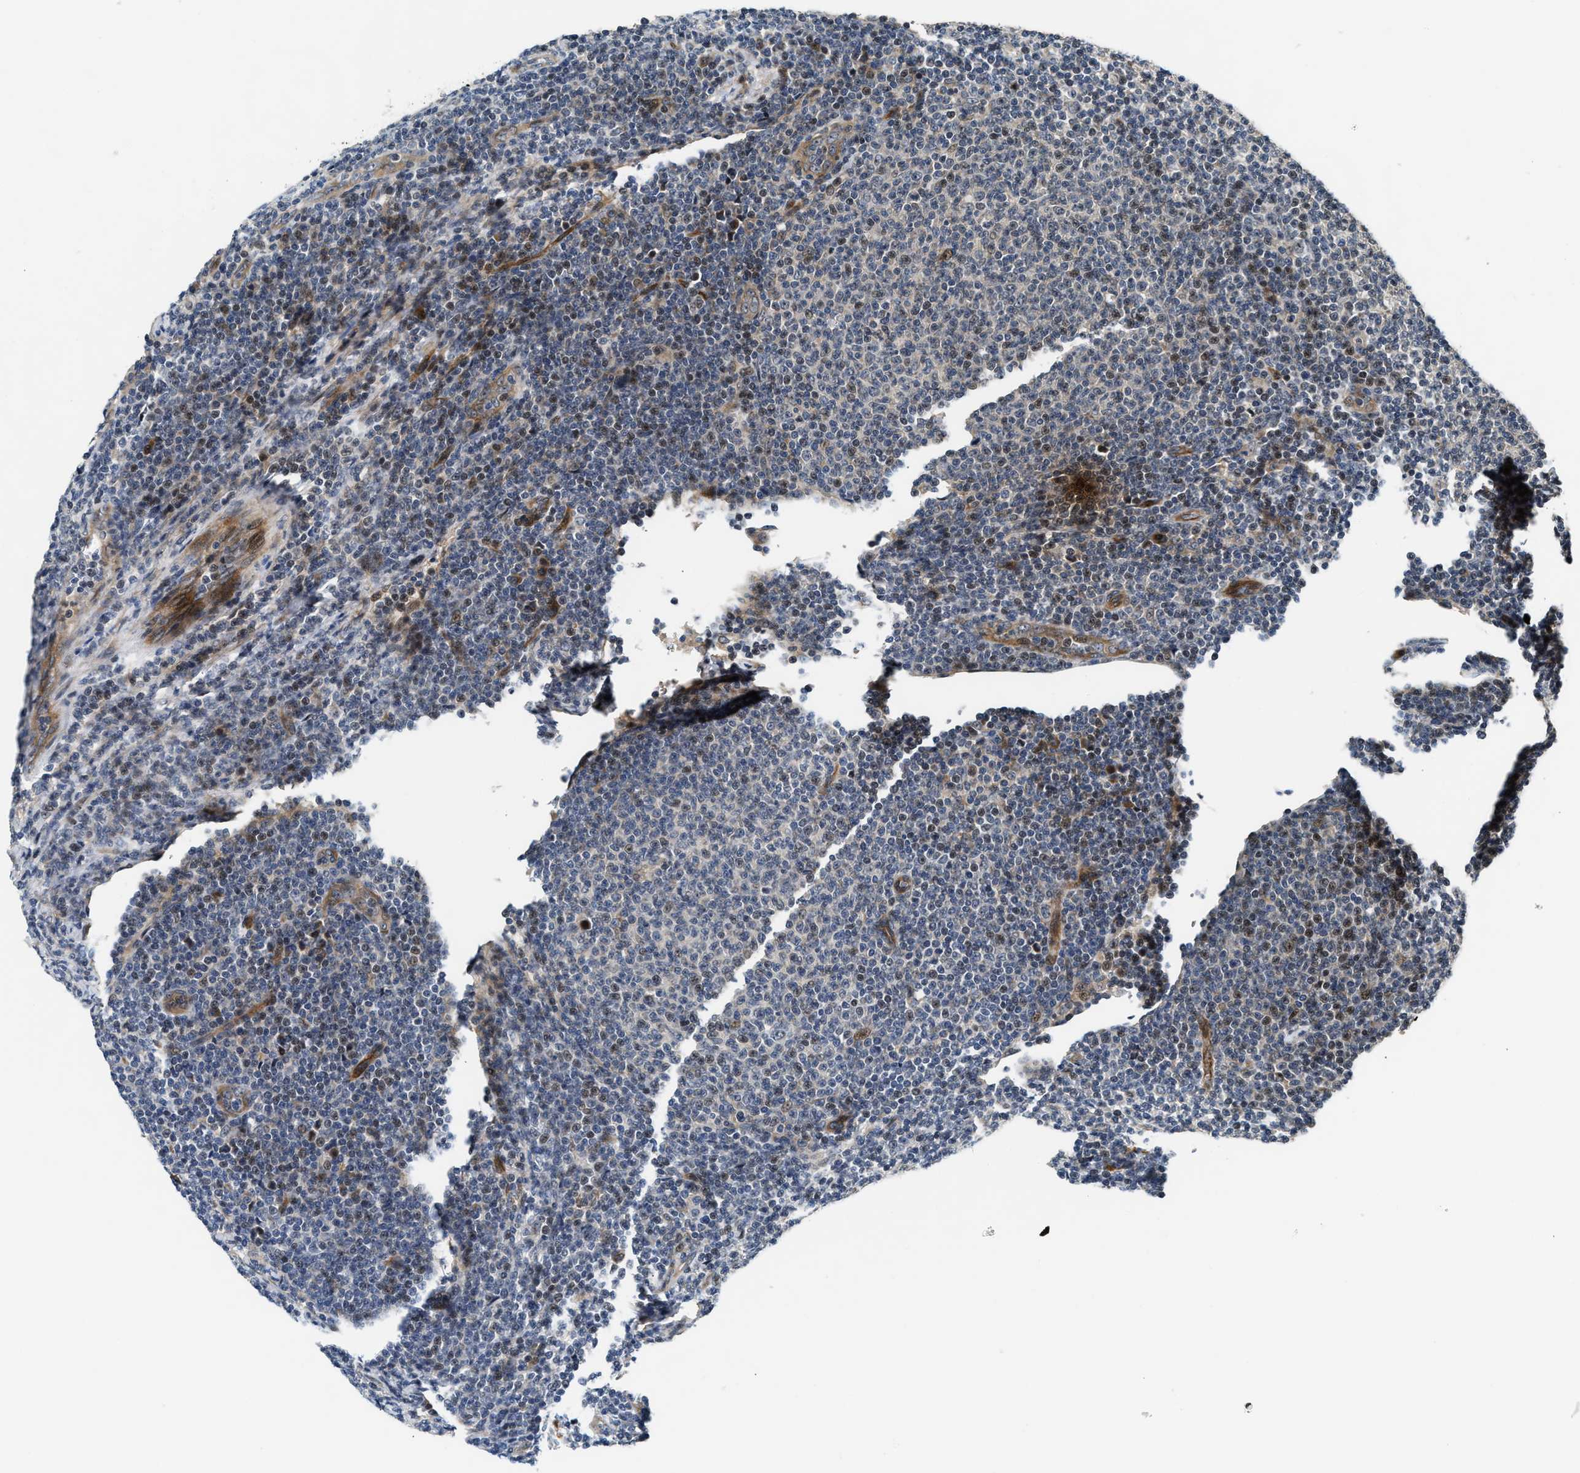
{"staining": {"intensity": "weak", "quantity": "<25%", "location": "nuclear"}, "tissue": "lymphoma", "cell_type": "Tumor cells", "image_type": "cancer", "snomed": [{"axis": "morphology", "description": "Malignant lymphoma, non-Hodgkin's type, Low grade"}, {"axis": "topography", "description": "Lymph node"}], "caption": "Tumor cells are negative for protein expression in human malignant lymphoma, non-Hodgkin's type (low-grade).", "gene": "ALDH3A2", "patient": {"sex": "male", "age": 66}}